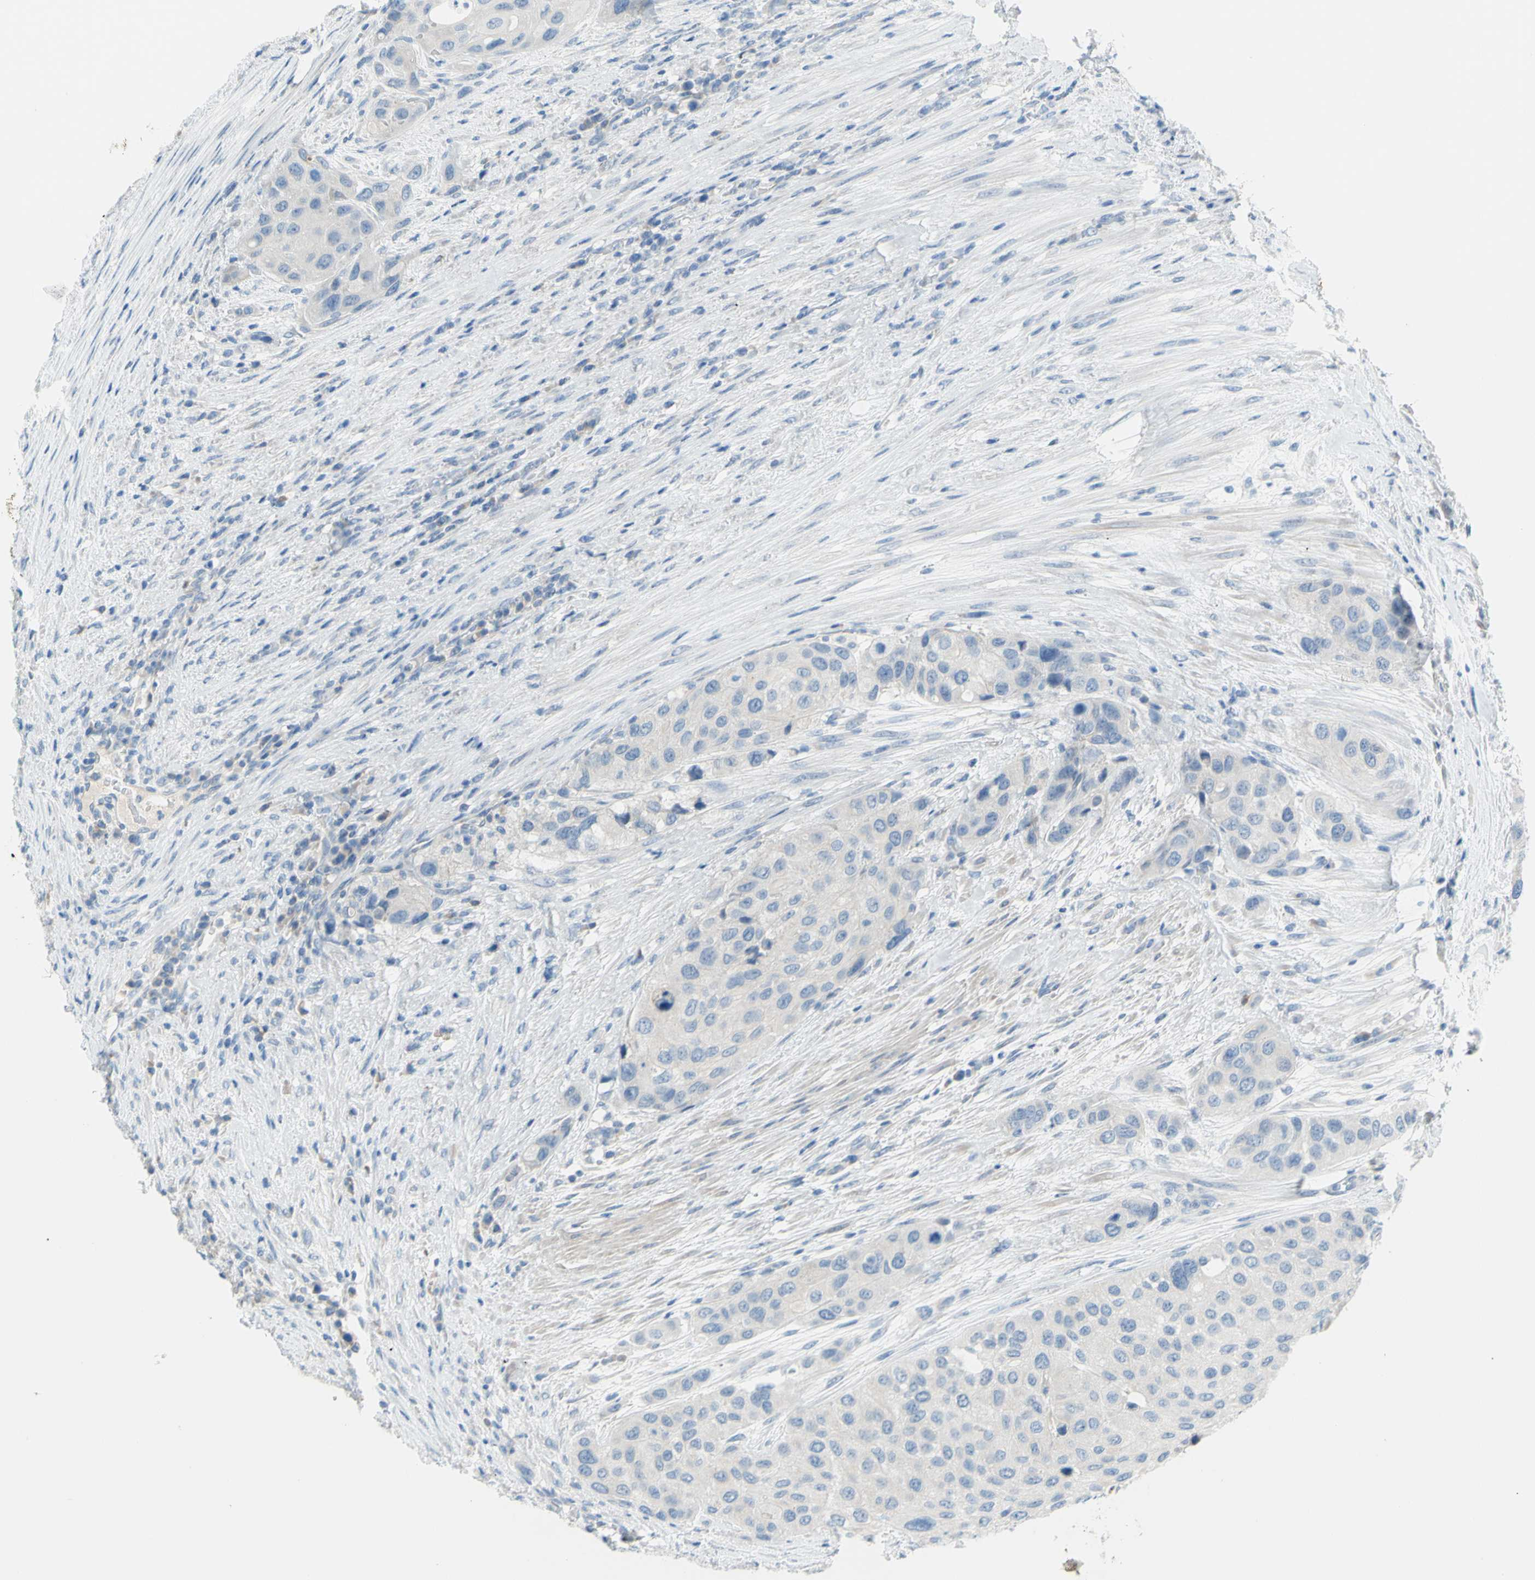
{"staining": {"intensity": "weak", "quantity": "<25%", "location": "cytoplasmic/membranous"}, "tissue": "urothelial cancer", "cell_type": "Tumor cells", "image_type": "cancer", "snomed": [{"axis": "morphology", "description": "Urothelial carcinoma, High grade"}, {"axis": "topography", "description": "Urinary bladder"}], "caption": "Micrograph shows no significant protein staining in tumor cells of high-grade urothelial carcinoma. Brightfield microscopy of immunohistochemistry (IHC) stained with DAB (3,3'-diaminobenzidine) (brown) and hematoxylin (blue), captured at high magnification.", "gene": "SLC1A2", "patient": {"sex": "female", "age": 56}}